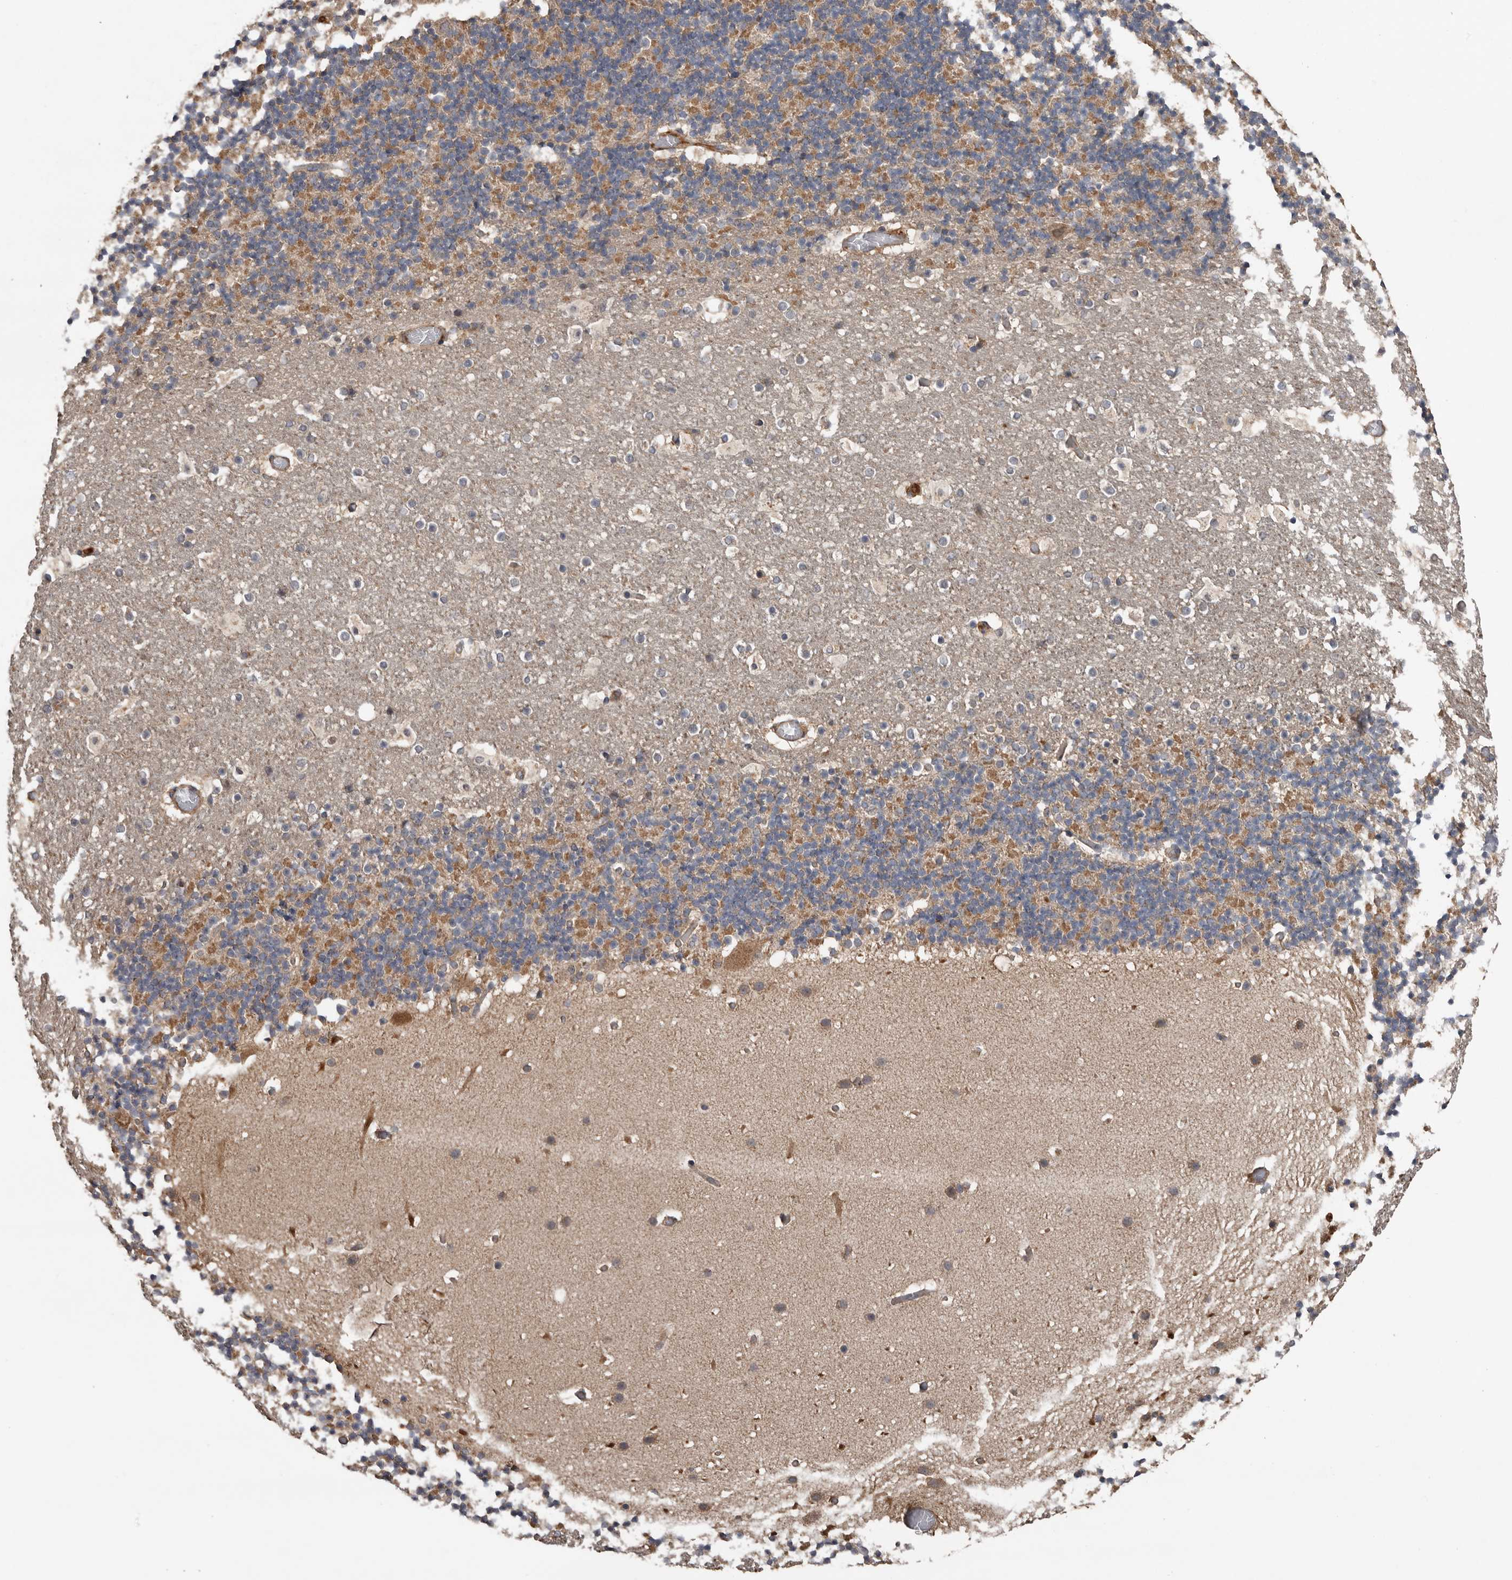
{"staining": {"intensity": "moderate", "quantity": "25%-75%", "location": "cytoplasmic/membranous"}, "tissue": "cerebellum", "cell_type": "Cells in granular layer", "image_type": "normal", "snomed": [{"axis": "morphology", "description": "Normal tissue, NOS"}, {"axis": "topography", "description": "Cerebellum"}], "caption": "IHC (DAB) staining of unremarkable cerebellum demonstrates moderate cytoplasmic/membranous protein expression in approximately 25%-75% of cells in granular layer.", "gene": "DNAJB4", "patient": {"sex": "male", "age": 57}}